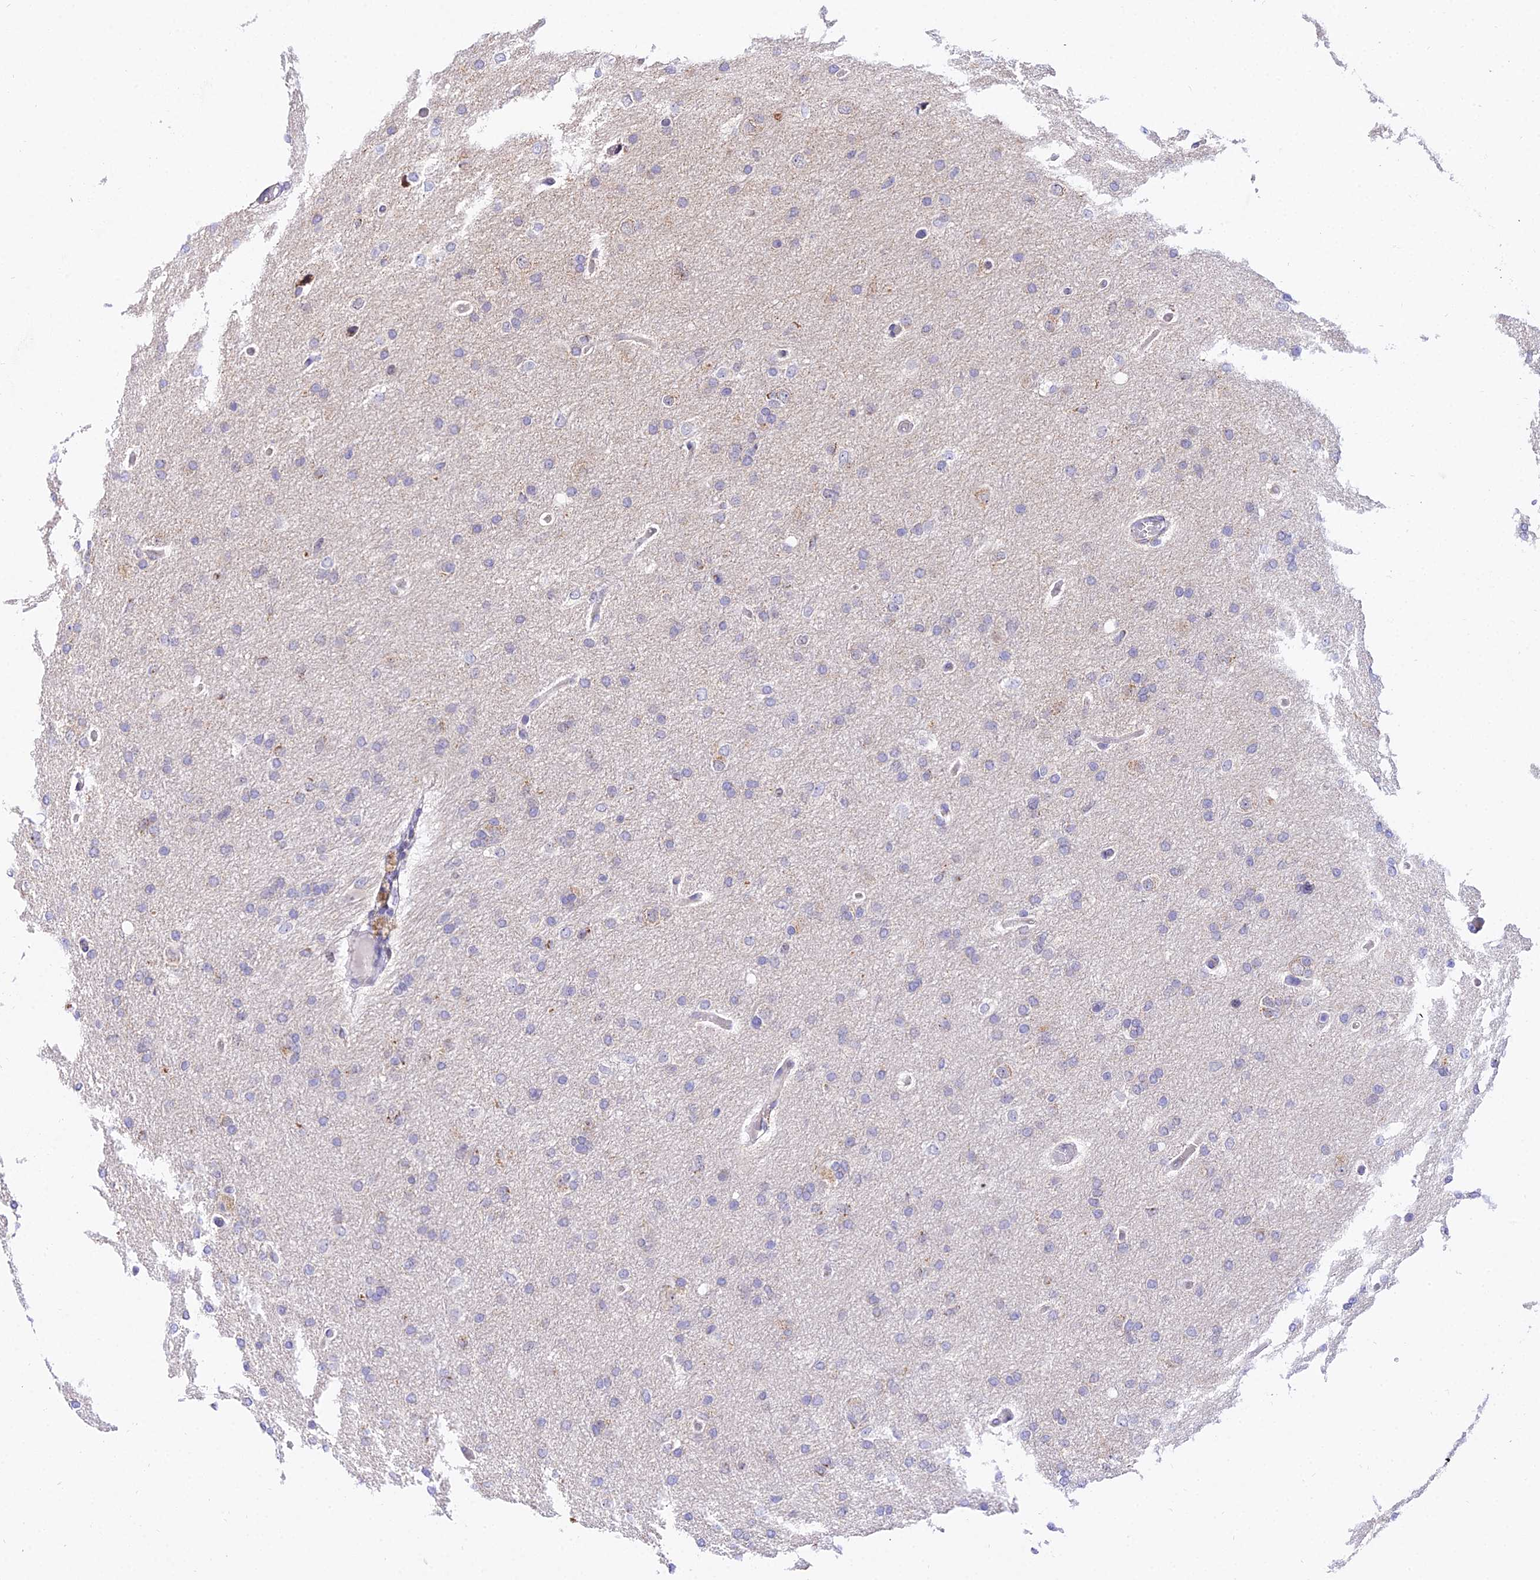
{"staining": {"intensity": "negative", "quantity": "none", "location": "none"}, "tissue": "glioma", "cell_type": "Tumor cells", "image_type": "cancer", "snomed": [{"axis": "morphology", "description": "Glioma, malignant, High grade"}, {"axis": "topography", "description": "Cerebral cortex"}], "caption": "Immunohistochemistry micrograph of neoplastic tissue: human high-grade glioma (malignant) stained with DAB displays no significant protein expression in tumor cells.", "gene": "ATP5PB", "patient": {"sex": "female", "age": 36}}